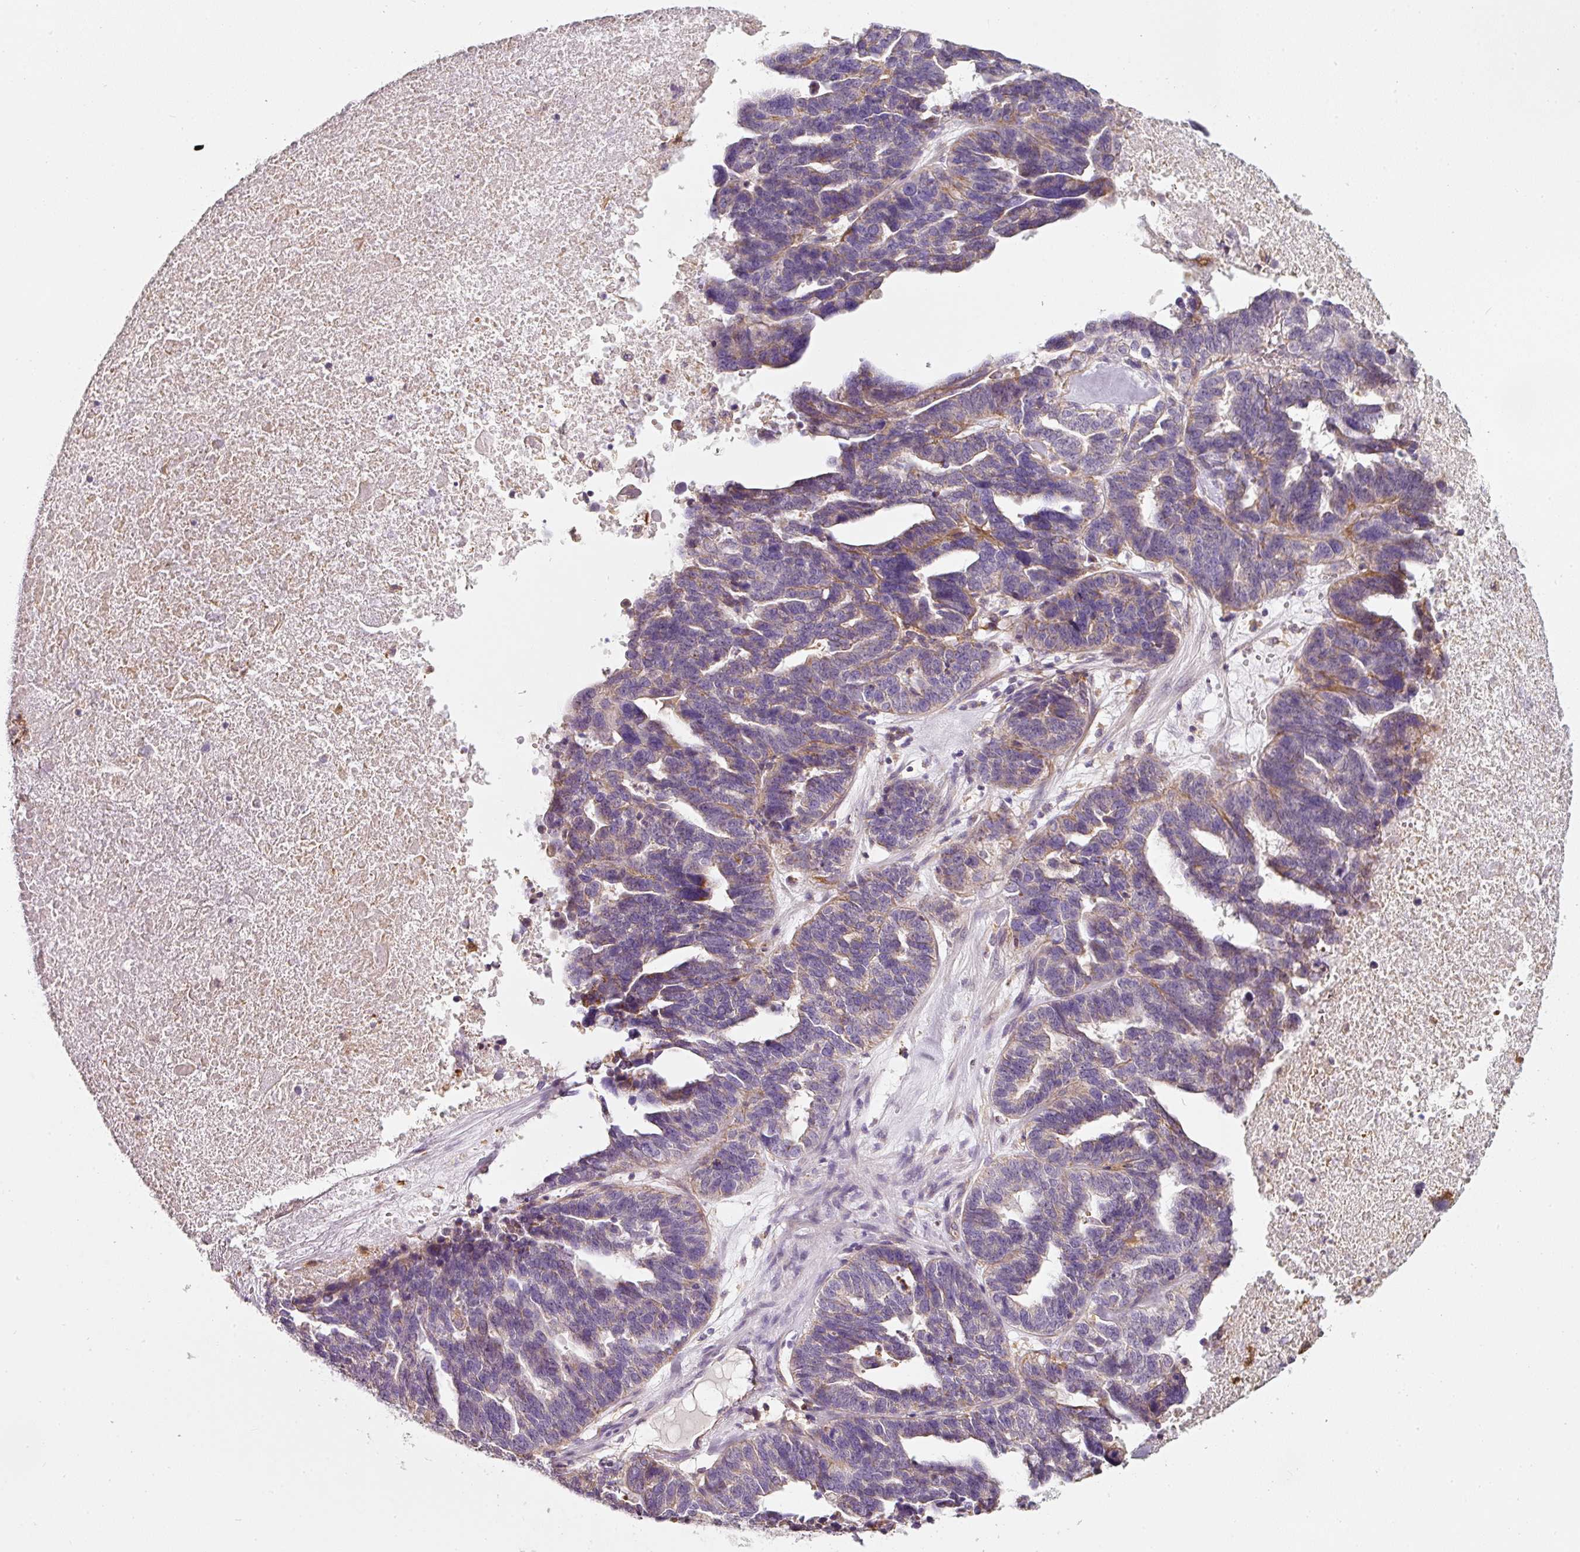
{"staining": {"intensity": "weak", "quantity": "<25%", "location": "cytoplasmic/membranous"}, "tissue": "ovarian cancer", "cell_type": "Tumor cells", "image_type": "cancer", "snomed": [{"axis": "morphology", "description": "Cystadenocarcinoma, serous, NOS"}, {"axis": "topography", "description": "Ovary"}], "caption": "Immunohistochemical staining of ovarian cancer reveals no significant staining in tumor cells.", "gene": "IQGAP2", "patient": {"sex": "female", "age": 59}}